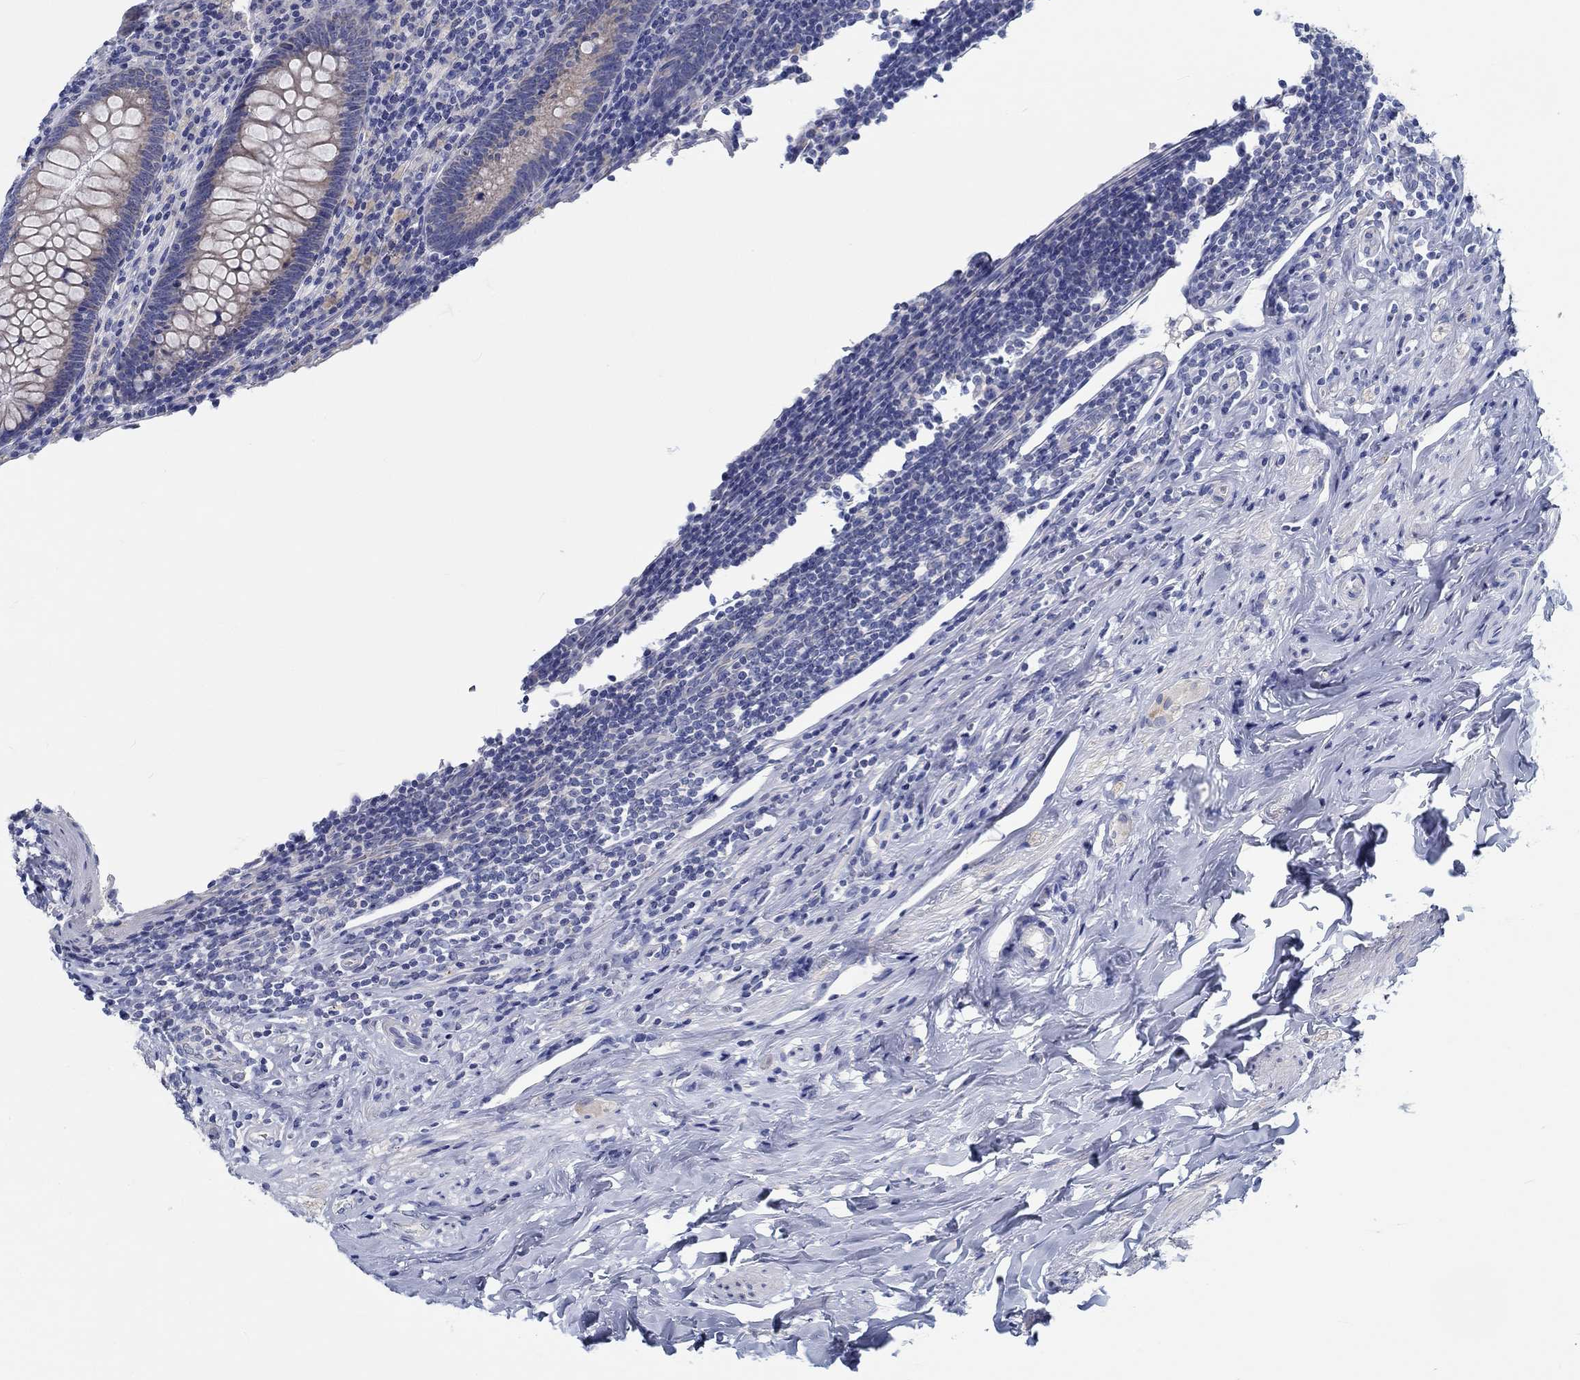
{"staining": {"intensity": "moderate", "quantity": "<25%", "location": "cytoplasmic/membranous"}, "tissue": "appendix", "cell_type": "Glandular cells", "image_type": "normal", "snomed": [{"axis": "morphology", "description": "Normal tissue, NOS"}, {"axis": "topography", "description": "Appendix"}], "caption": "Glandular cells demonstrate low levels of moderate cytoplasmic/membranous positivity in about <25% of cells in normal appendix.", "gene": "MYBPC1", "patient": {"sex": "male", "age": 47}}